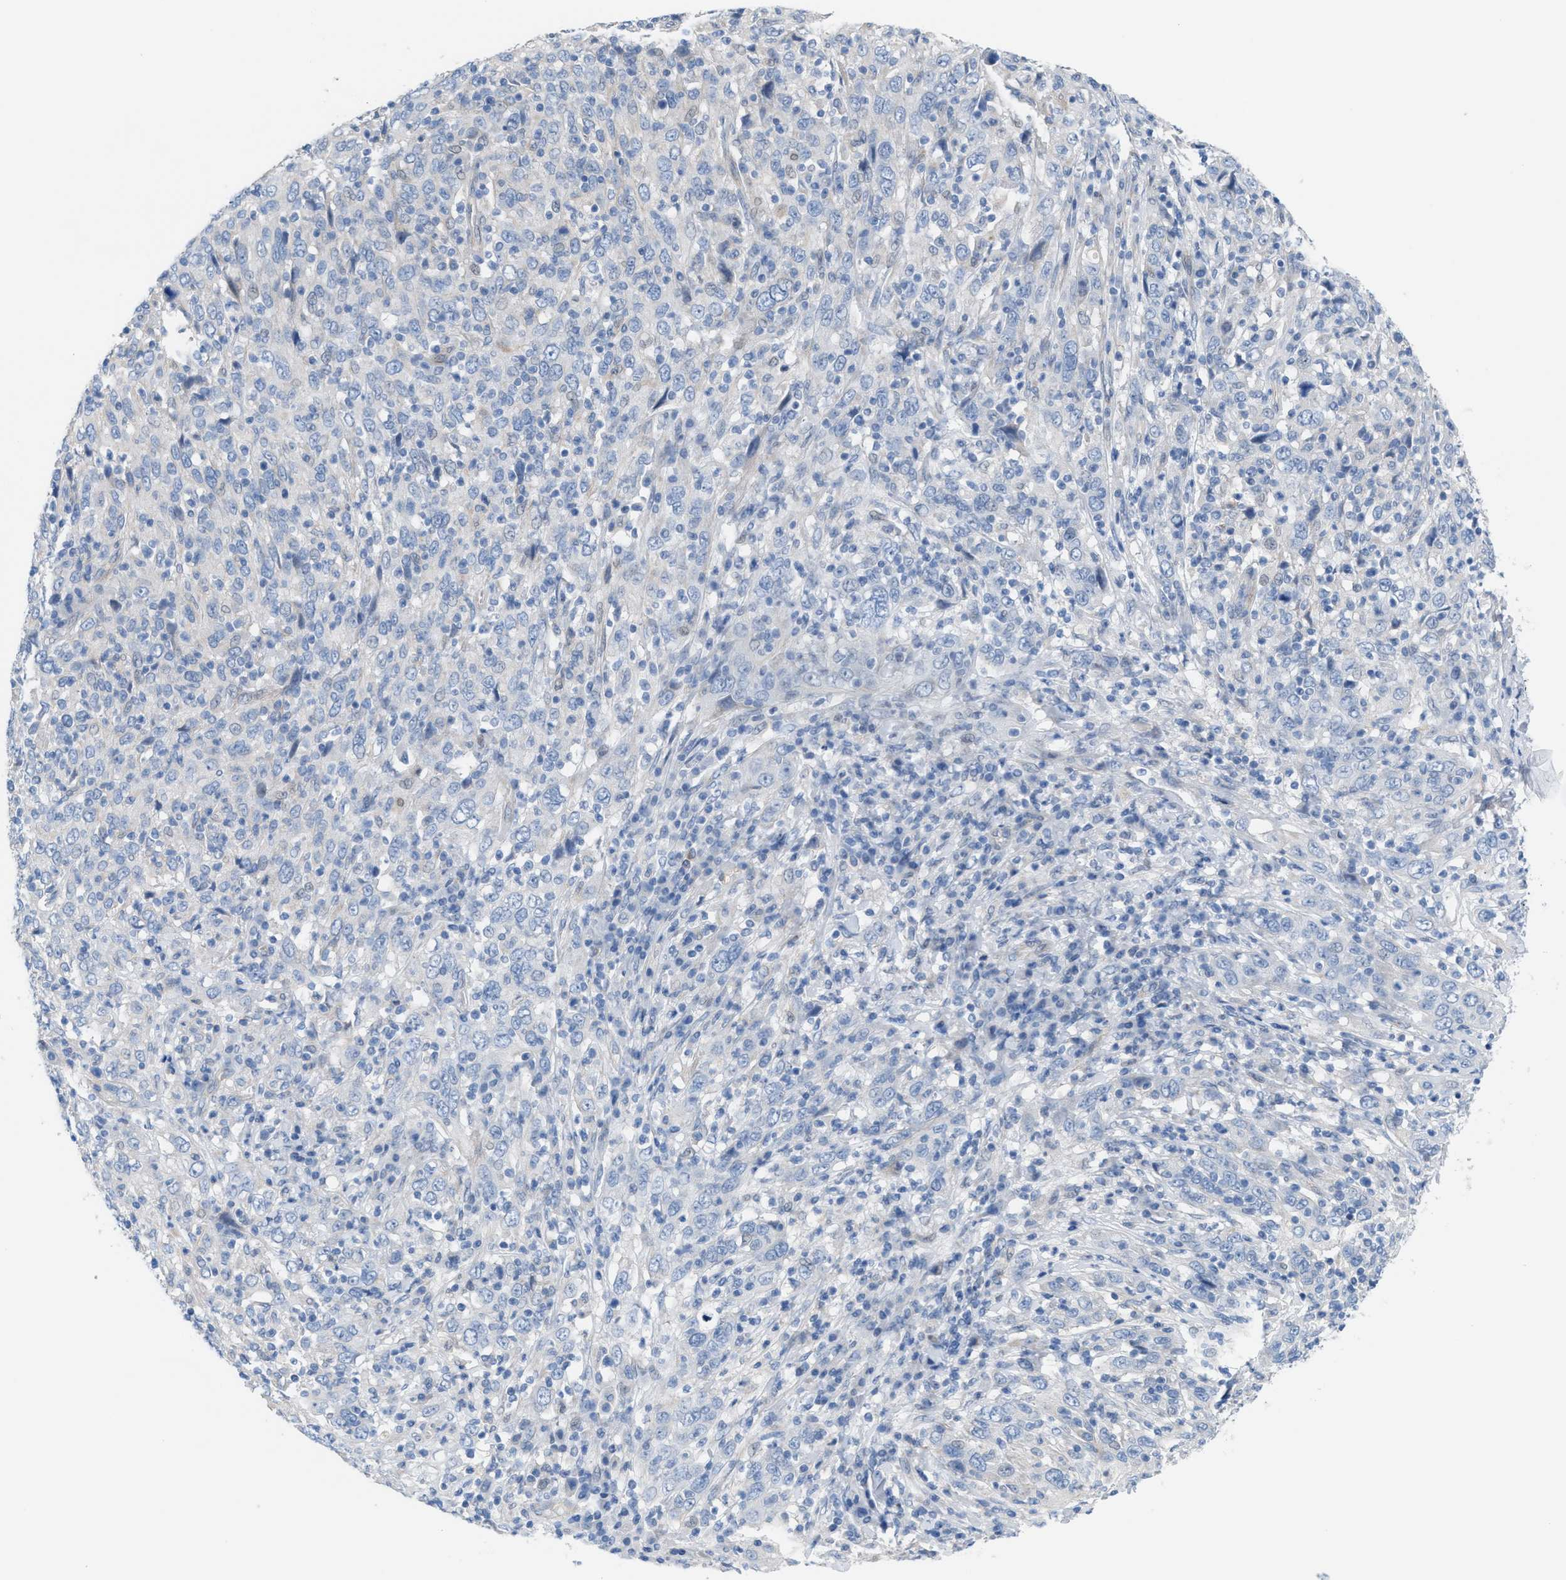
{"staining": {"intensity": "negative", "quantity": "none", "location": "none"}, "tissue": "cervical cancer", "cell_type": "Tumor cells", "image_type": "cancer", "snomed": [{"axis": "morphology", "description": "Squamous cell carcinoma, NOS"}, {"axis": "topography", "description": "Cervix"}], "caption": "Immunohistochemistry of cervical squamous cell carcinoma shows no expression in tumor cells.", "gene": "MPP3", "patient": {"sex": "female", "age": 46}}